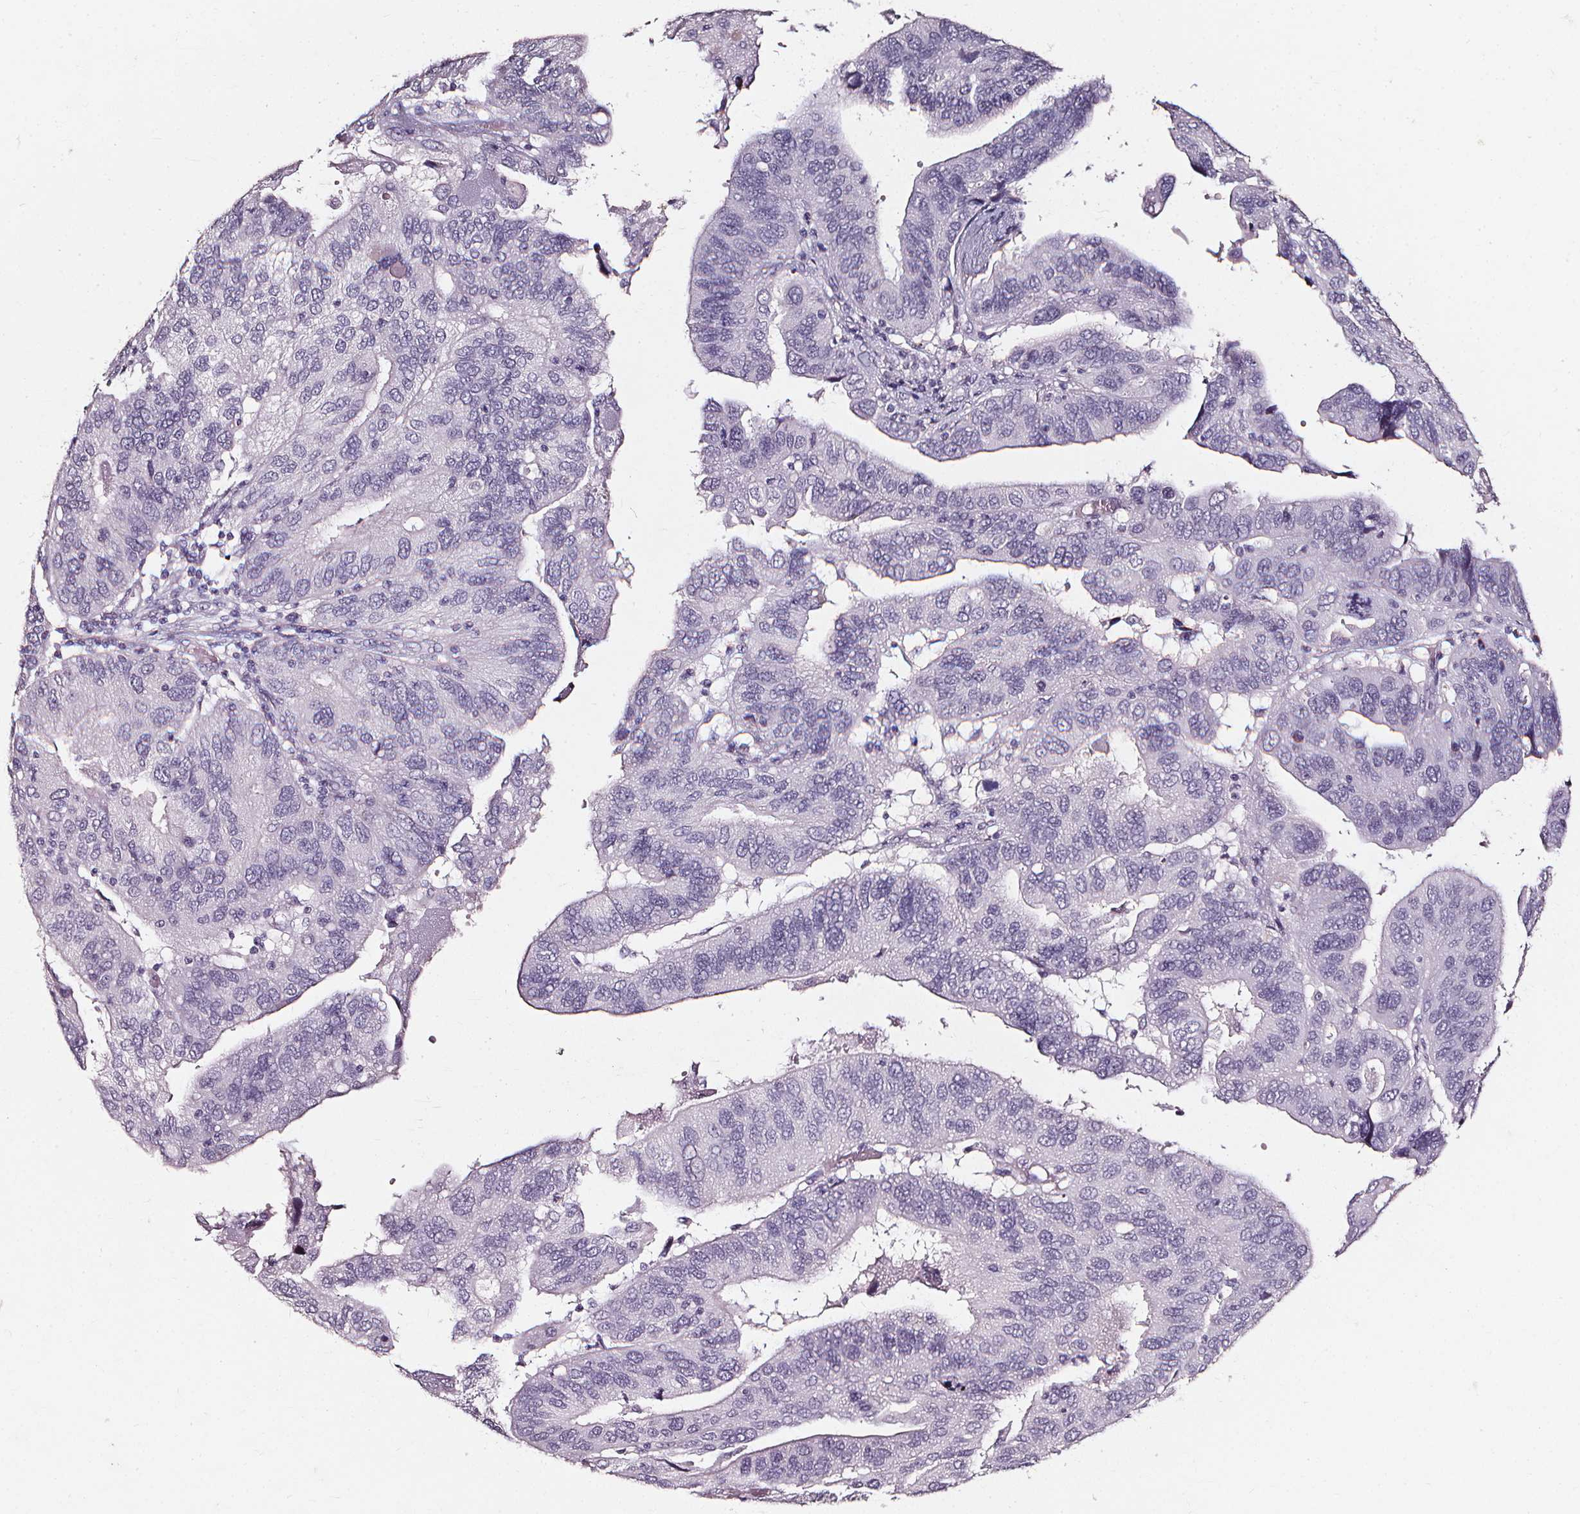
{"staining": {"intensity": "negative", "quantity": "none", "location": "none"}, "tissue": "ovarian cancer", "cell_type": "Tumor cells", "image_type": "cancer", "snomed": [{"axis": "morphology", "description": "Cystadenocarcinoma, serous, NOS"}, {"axis": "topography", "description": "Ovary"}], "caption": "The image exhibits no staining of tumor cells in serous cystadenocarcinoma (ovarian). (Stains: DAB immunohistochemistry (IHC) with hematoxylin counter stain, Microscopy: brightfield microscopy at high magnification).", "gene": "DEFA5", "patient": {"sex": "female", "age": 79}}